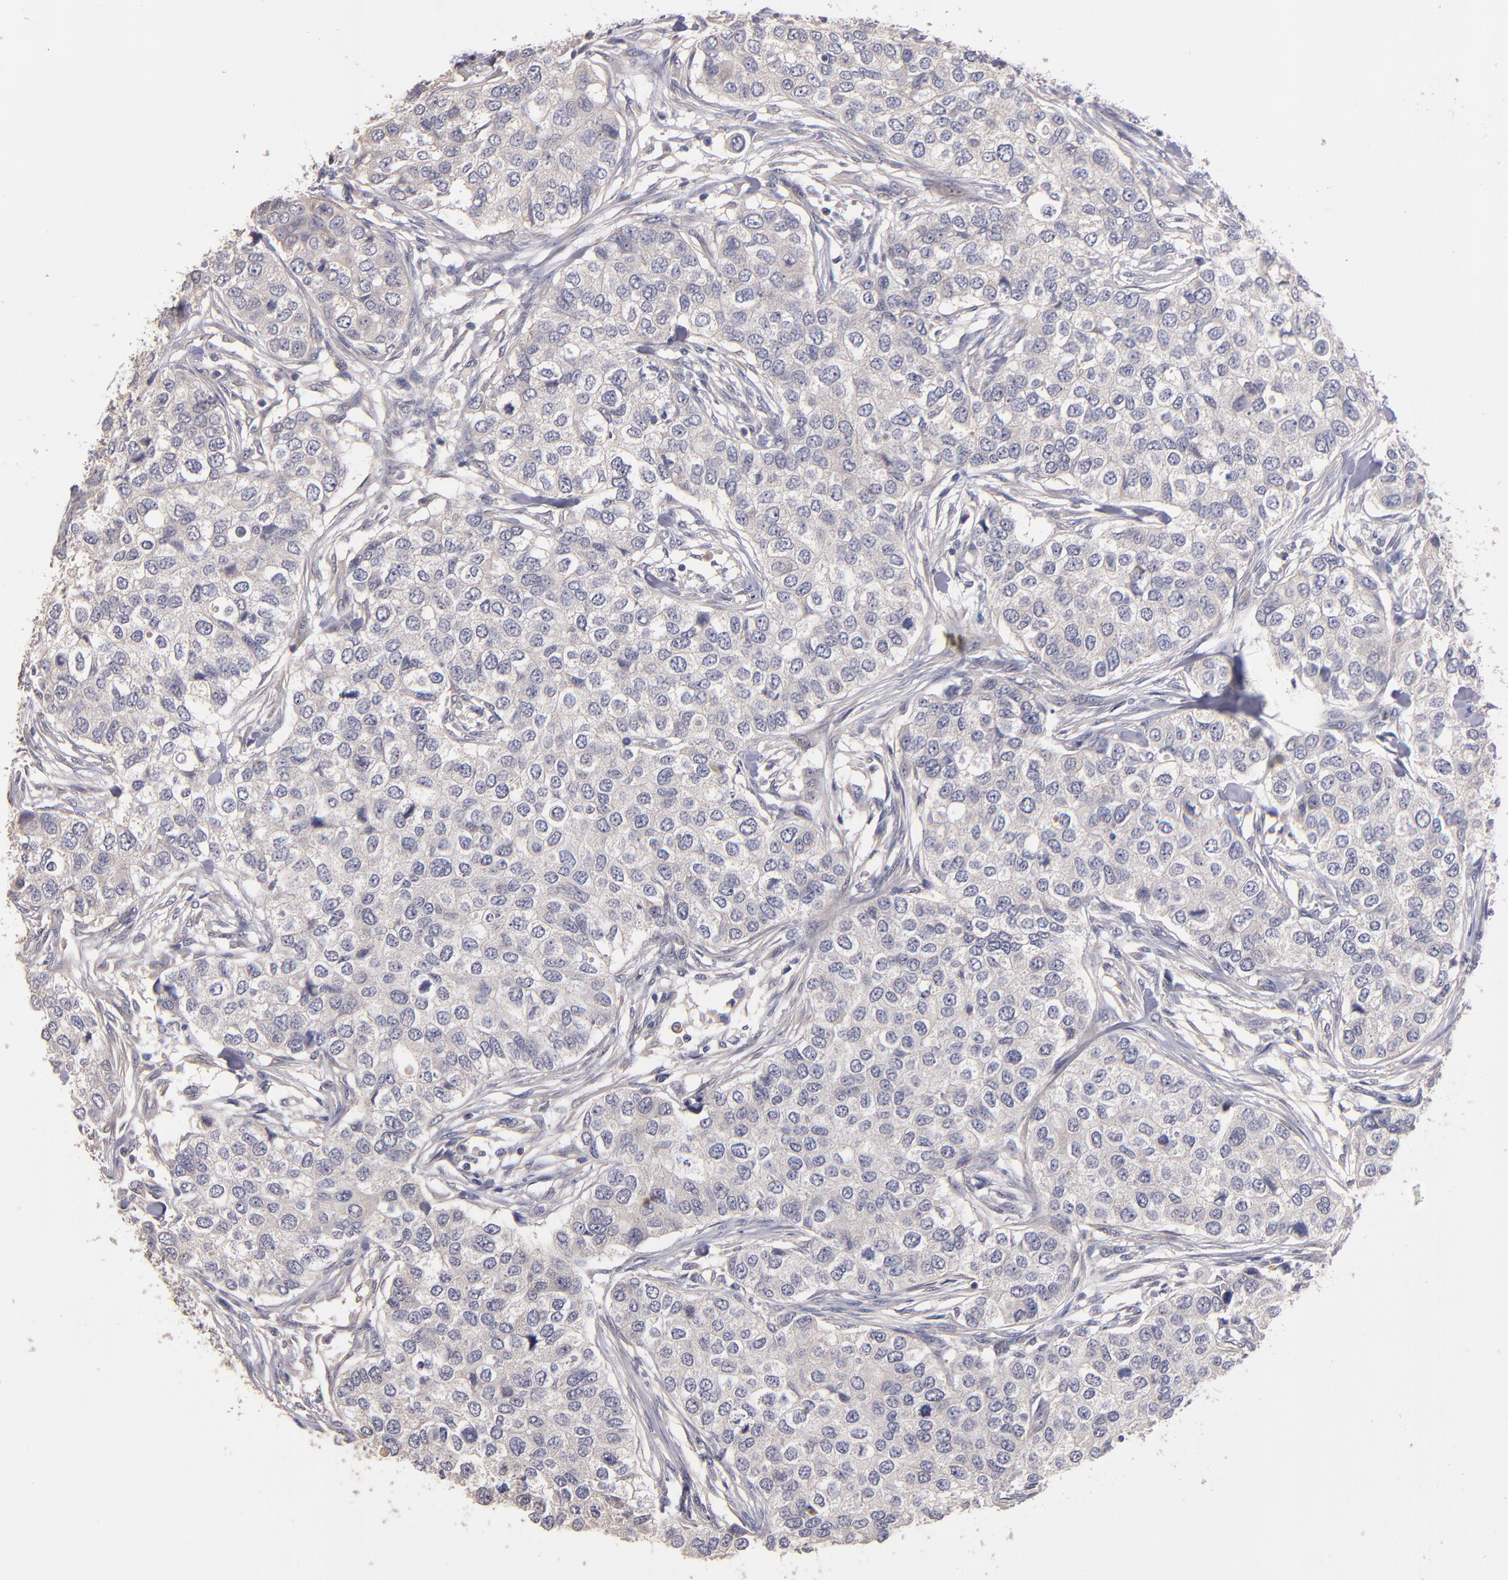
{"staining": {"intensity": "negative", "quantity": "none", "location": "none"}, "tissue": "breast cancer", "cell_type": "Tumor cells", "image_type": "cancer", "snomed": [{"axis": "morphology", "description": "Normal tissue, NOS"}, {"axis": "morphology", "description": "Duct carcinoma"}, {"axis": "topography", "description": "Breast"}], "caption": "Image shows no significant protein positivity in tumor cells of infiltrating ductal carcinoma (breast).", "gene": "MAGEE1", "patient": {"sex": "female", "age": 49}}